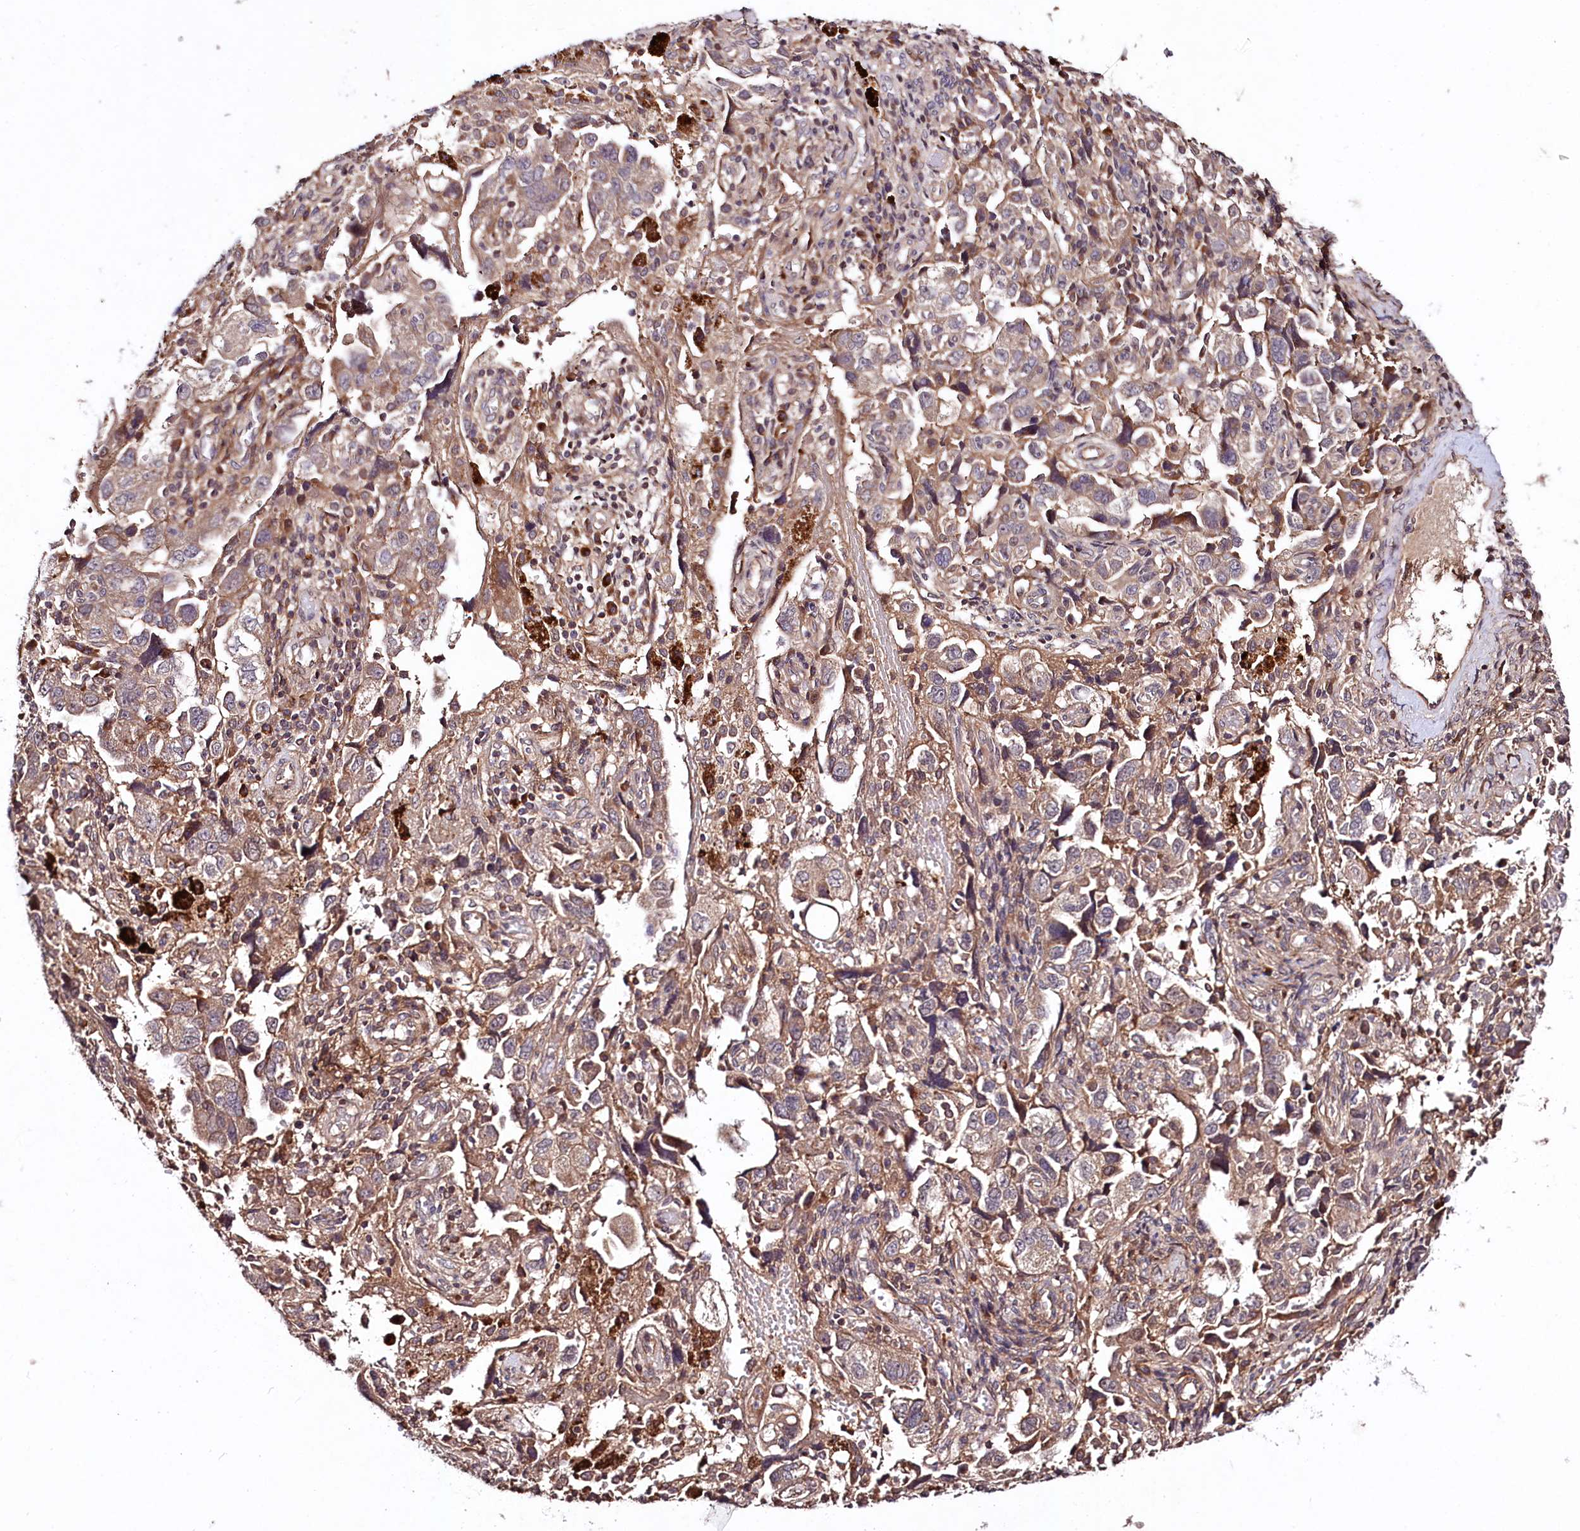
{"staining": {"intensity": "moderate", "quantity": ">75%", "location": "cytoplasmic/membranous"}, "tissue": "ovarian cancer", "cell_type": "Tumor cells", "image_type": "cancer", "snomed": [{"axis": "morphology", "description": "Carcinoma, NOS"}, {"axis": "morphology", "description": "Cystadenocarcinoma, serous, NOS"}, {"axis": "topography", "description": "Ovary"}], "caption": "The micrograph displays staining of serous cystadenocarcinoma (ovarian), revealing moderate cytoplasmic/membranous protein positivity (brown color) within tumor cells. The staining is performed using DAB (3,3'-diaminobenzidine) brown chromogen to label protein expression. The nuclei are counter-stained blue using hematoxylin.", "gene": "TNPO3", "patient": {"sex": "female", "age": 69}}